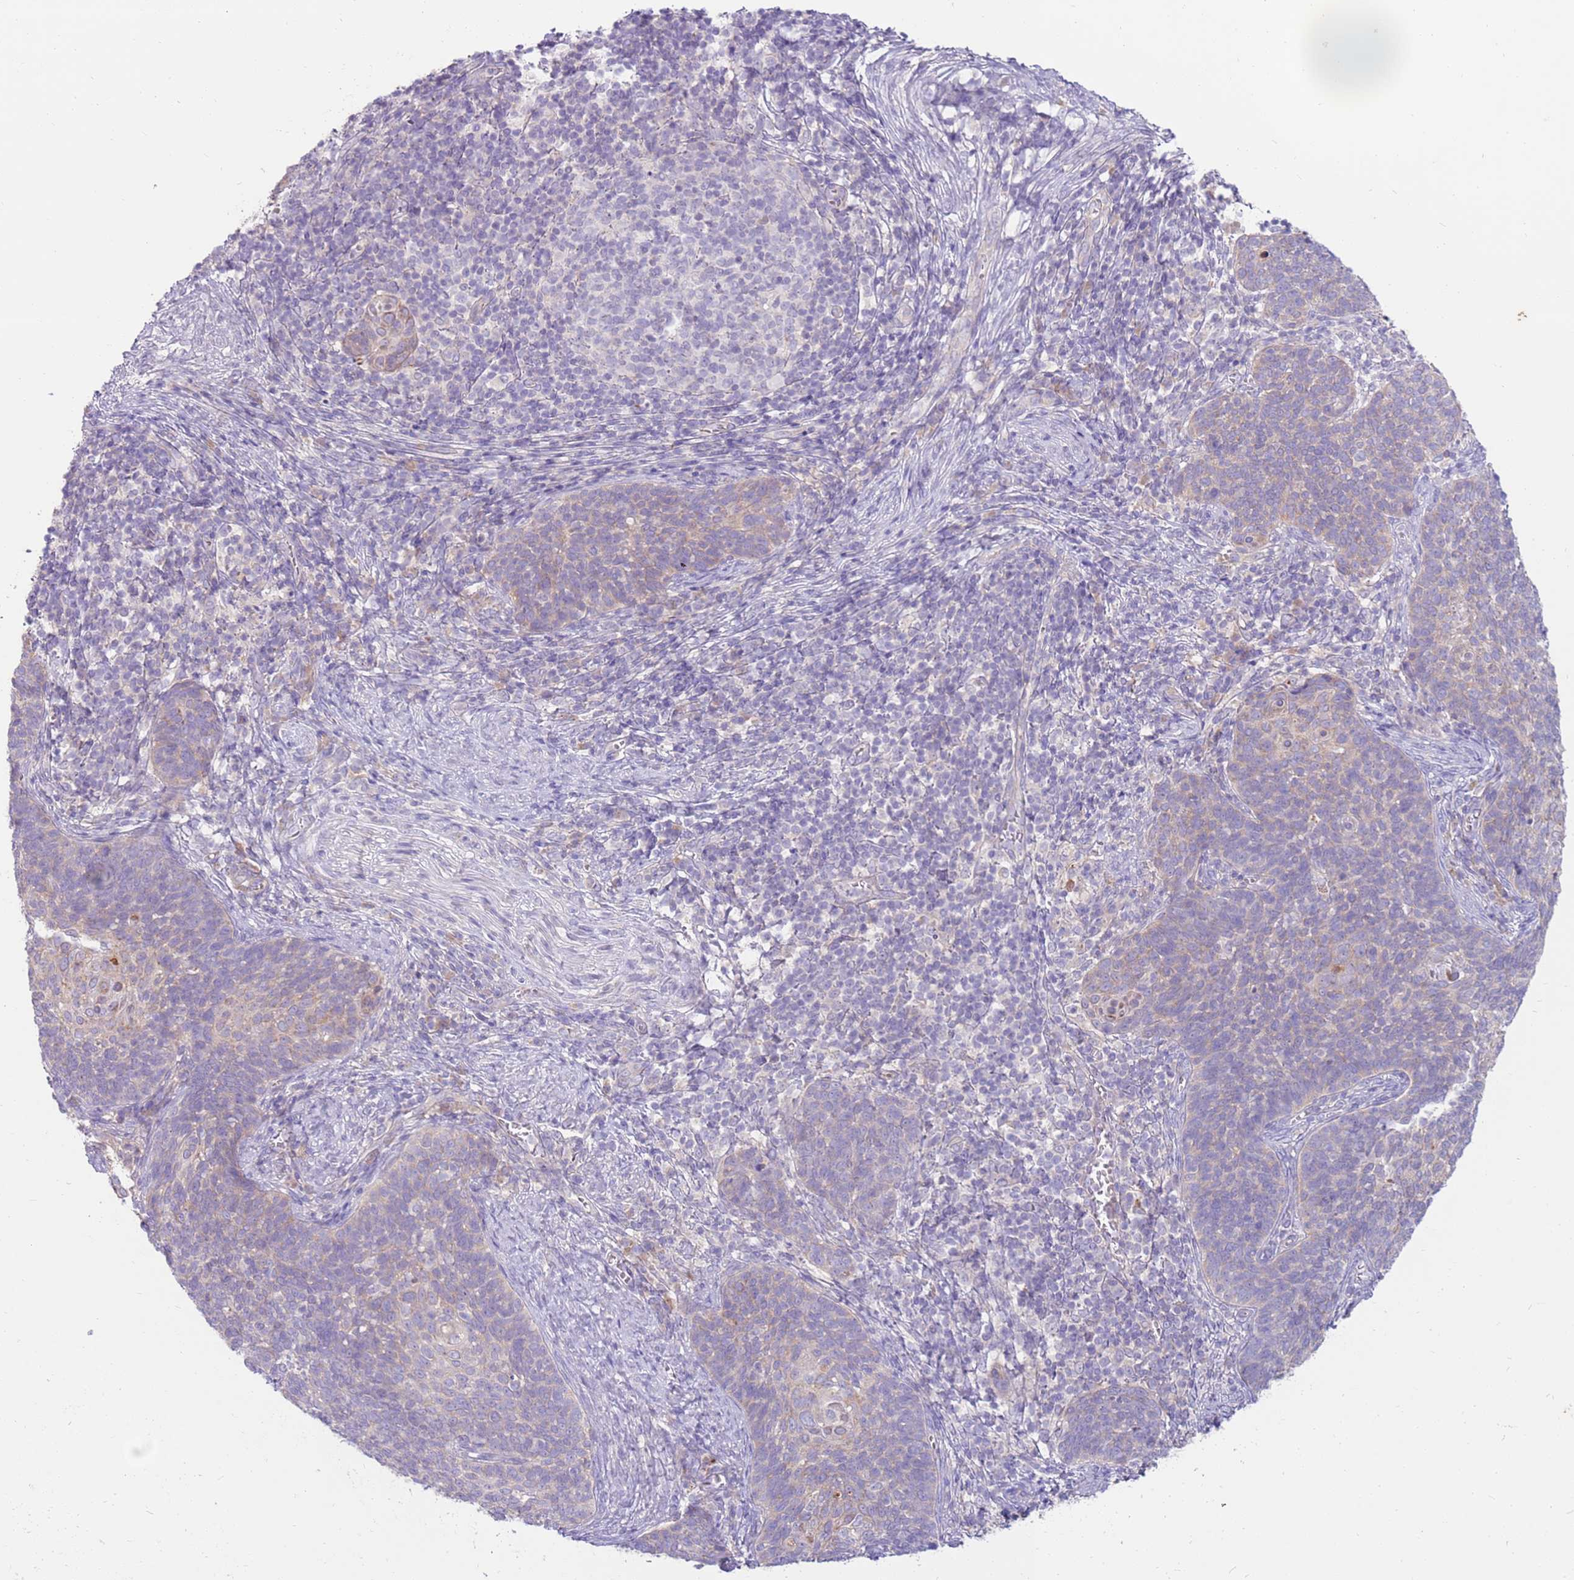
{"staining": {"intensity": "negative", "quantity": "none", "location": "none"}, "tissue": "cervical cancer", "cell_type": "Tumor cells", "image_type": "cancer", "snomed": [{"axis": "morphology", "description": "Normal tissue, NOS"}, {"axis": "morphology", "description": "Squamous cell carcinoma, NOS"}, {"axis": "topography", "description": "Cervix"}], "caption": "The histopathology image demonstrates no significant positivity in tumor cells of cervical cancer. (Stains: DAB (3,3'-diaminobenzidine) immunohistochemistry with hematoxylin counter stain, Microscopy: brightfield microscopy at high magnification).", "gene": "SLC44A4", "patient": {"sex": "female", "age": 39}}